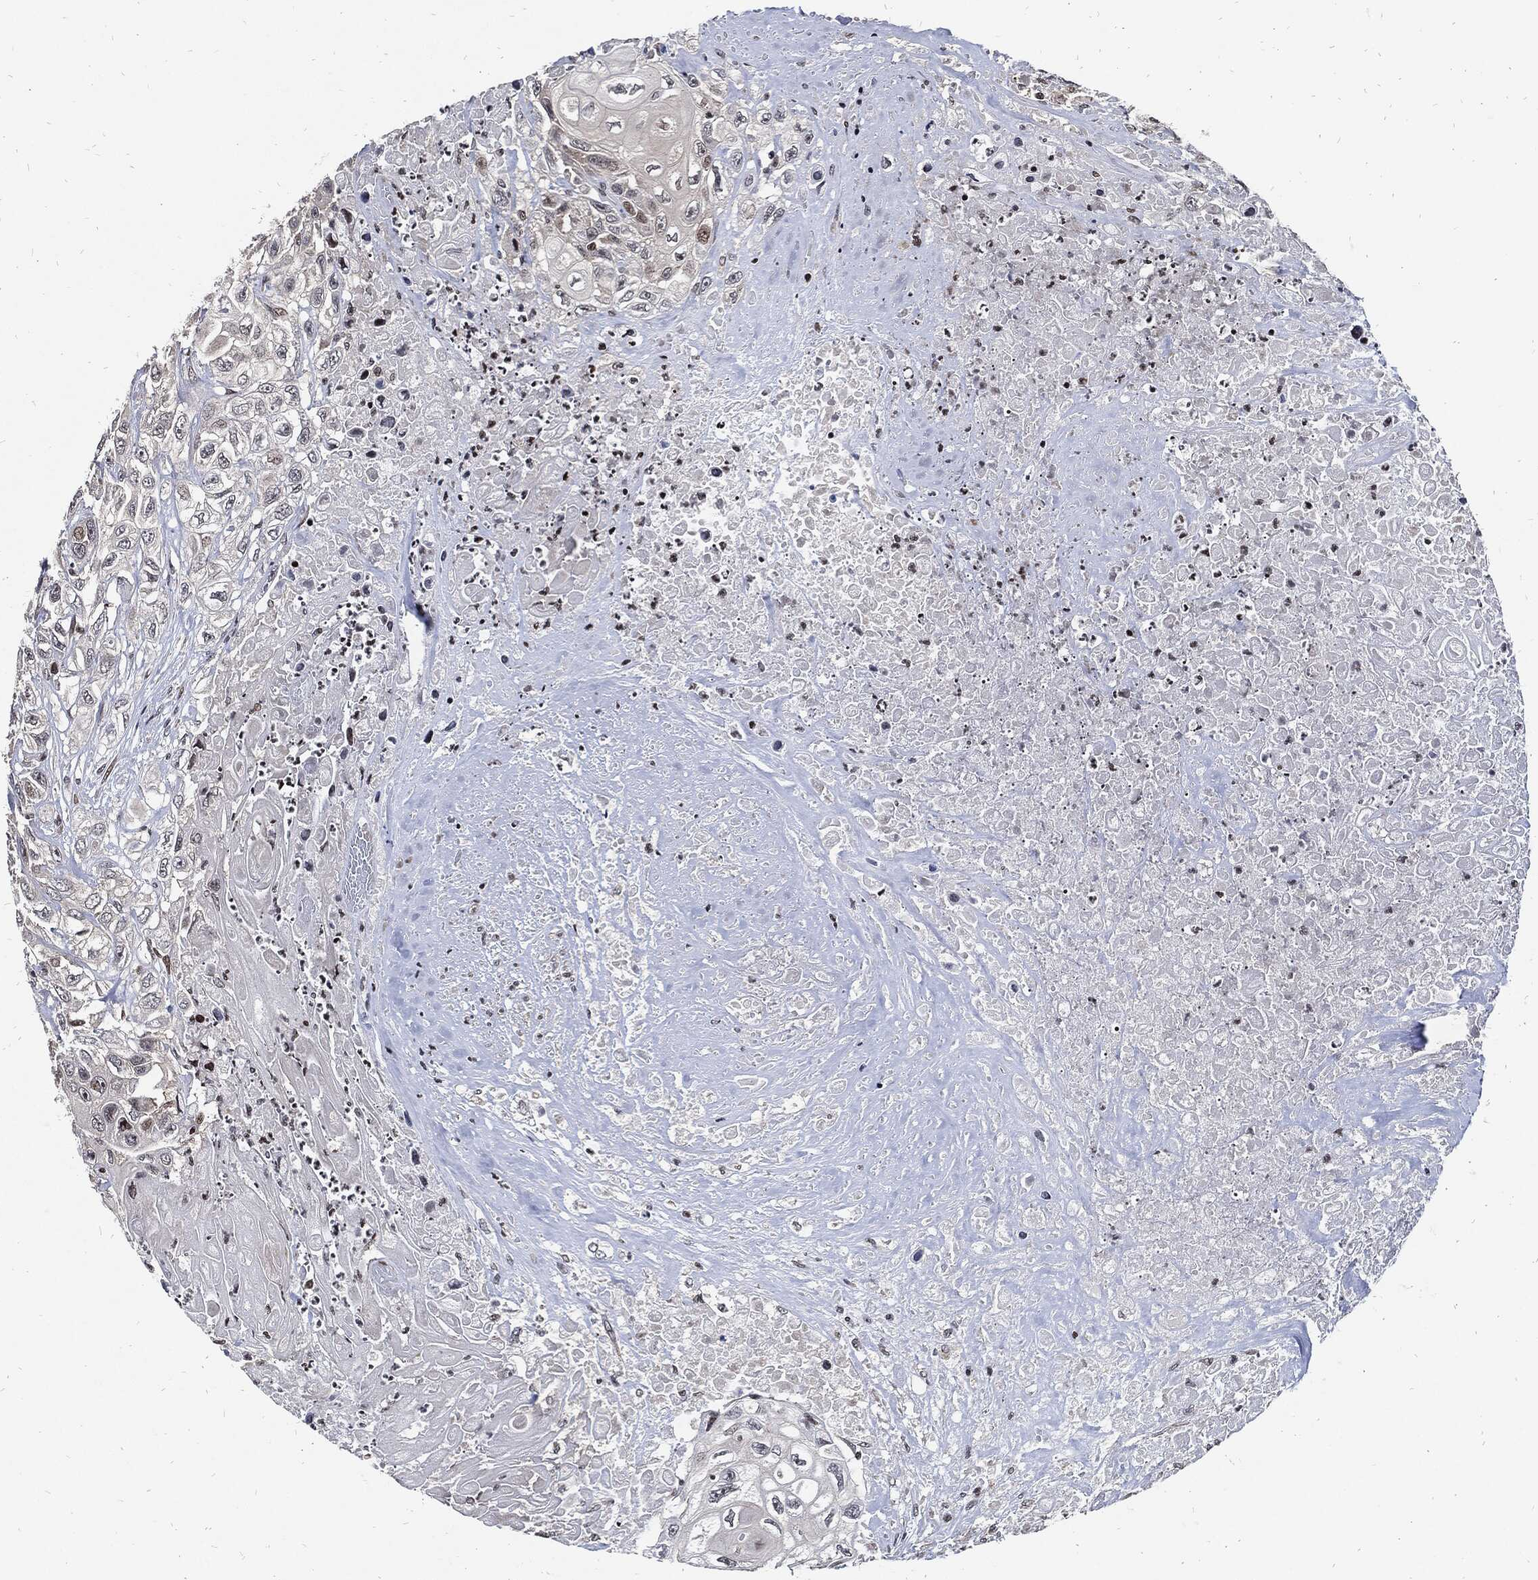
{"staining": {"intensity": "weak", "quantity": "<25%", "location": "nuclear"}, "tissue": "urothelial cancer", "cell_type": "Tumor cells", "image_type": "cancer", "snomed": [{"axis": "morphology", "description": "Urothelial carcinoma, High grade"}, {"axis": "topography", "description": "Urinary bladder"}], "caption": "The histopathology image shows no significant expression in tumor cells of urothelial cancer.", "gene": "ZNF775", "patient": {"sex": "female", "age": 56}}